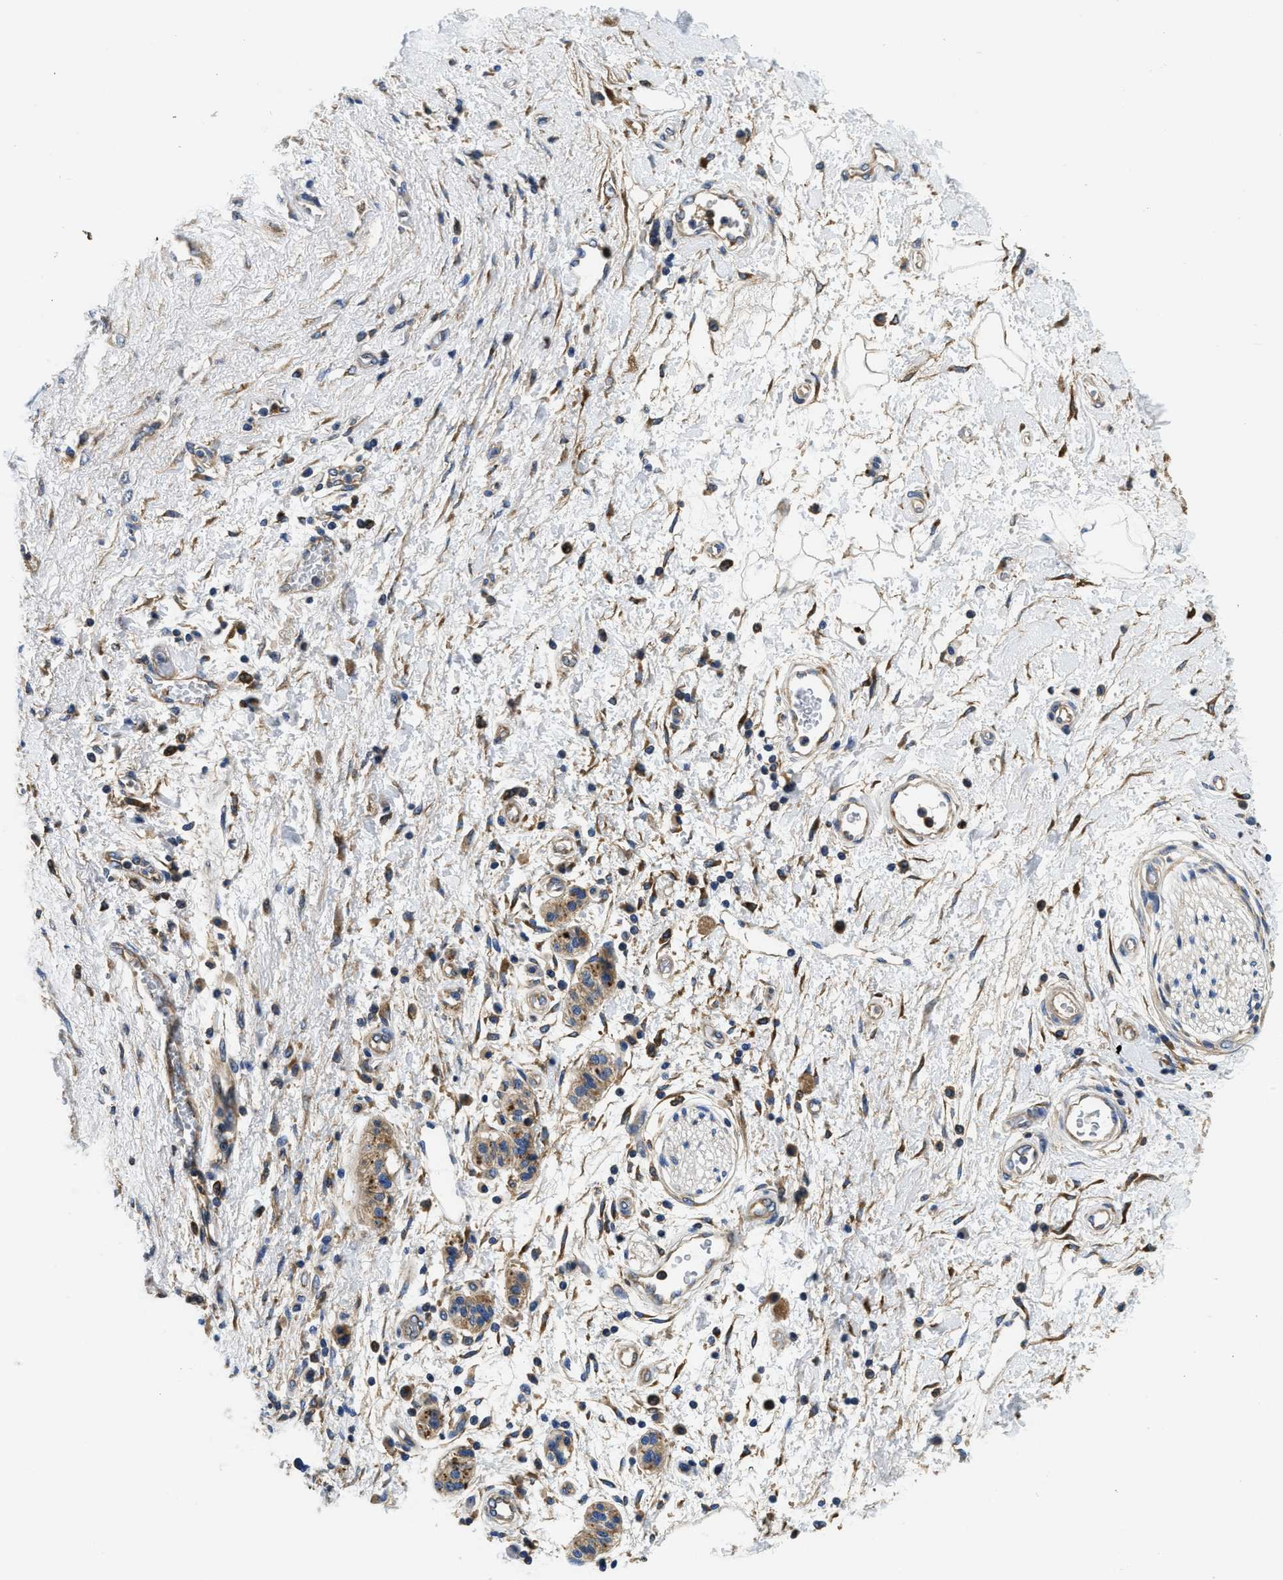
{"staining": {"intensity": "moderate", "quantity": ">75%", "location": "cytoplasmic/membranous"}, "tissue": "pancreatic cancer", "cell_type": "Tumor cells", "image_type": "cancer", "snomed": [{"axis": "morphology", "description": "Adenocarcinoma, NOS"}, {"axis": "topography", "description": "Pancreas"}], "caption": "The image exhibits a brown stain indicating the presence of a protein in the cytoplasmic/membranous of tumor cells in adenocarcinoma (pancreatic).", "gene": "STAT2", "patient": {"sex": "female", "age": 60}}